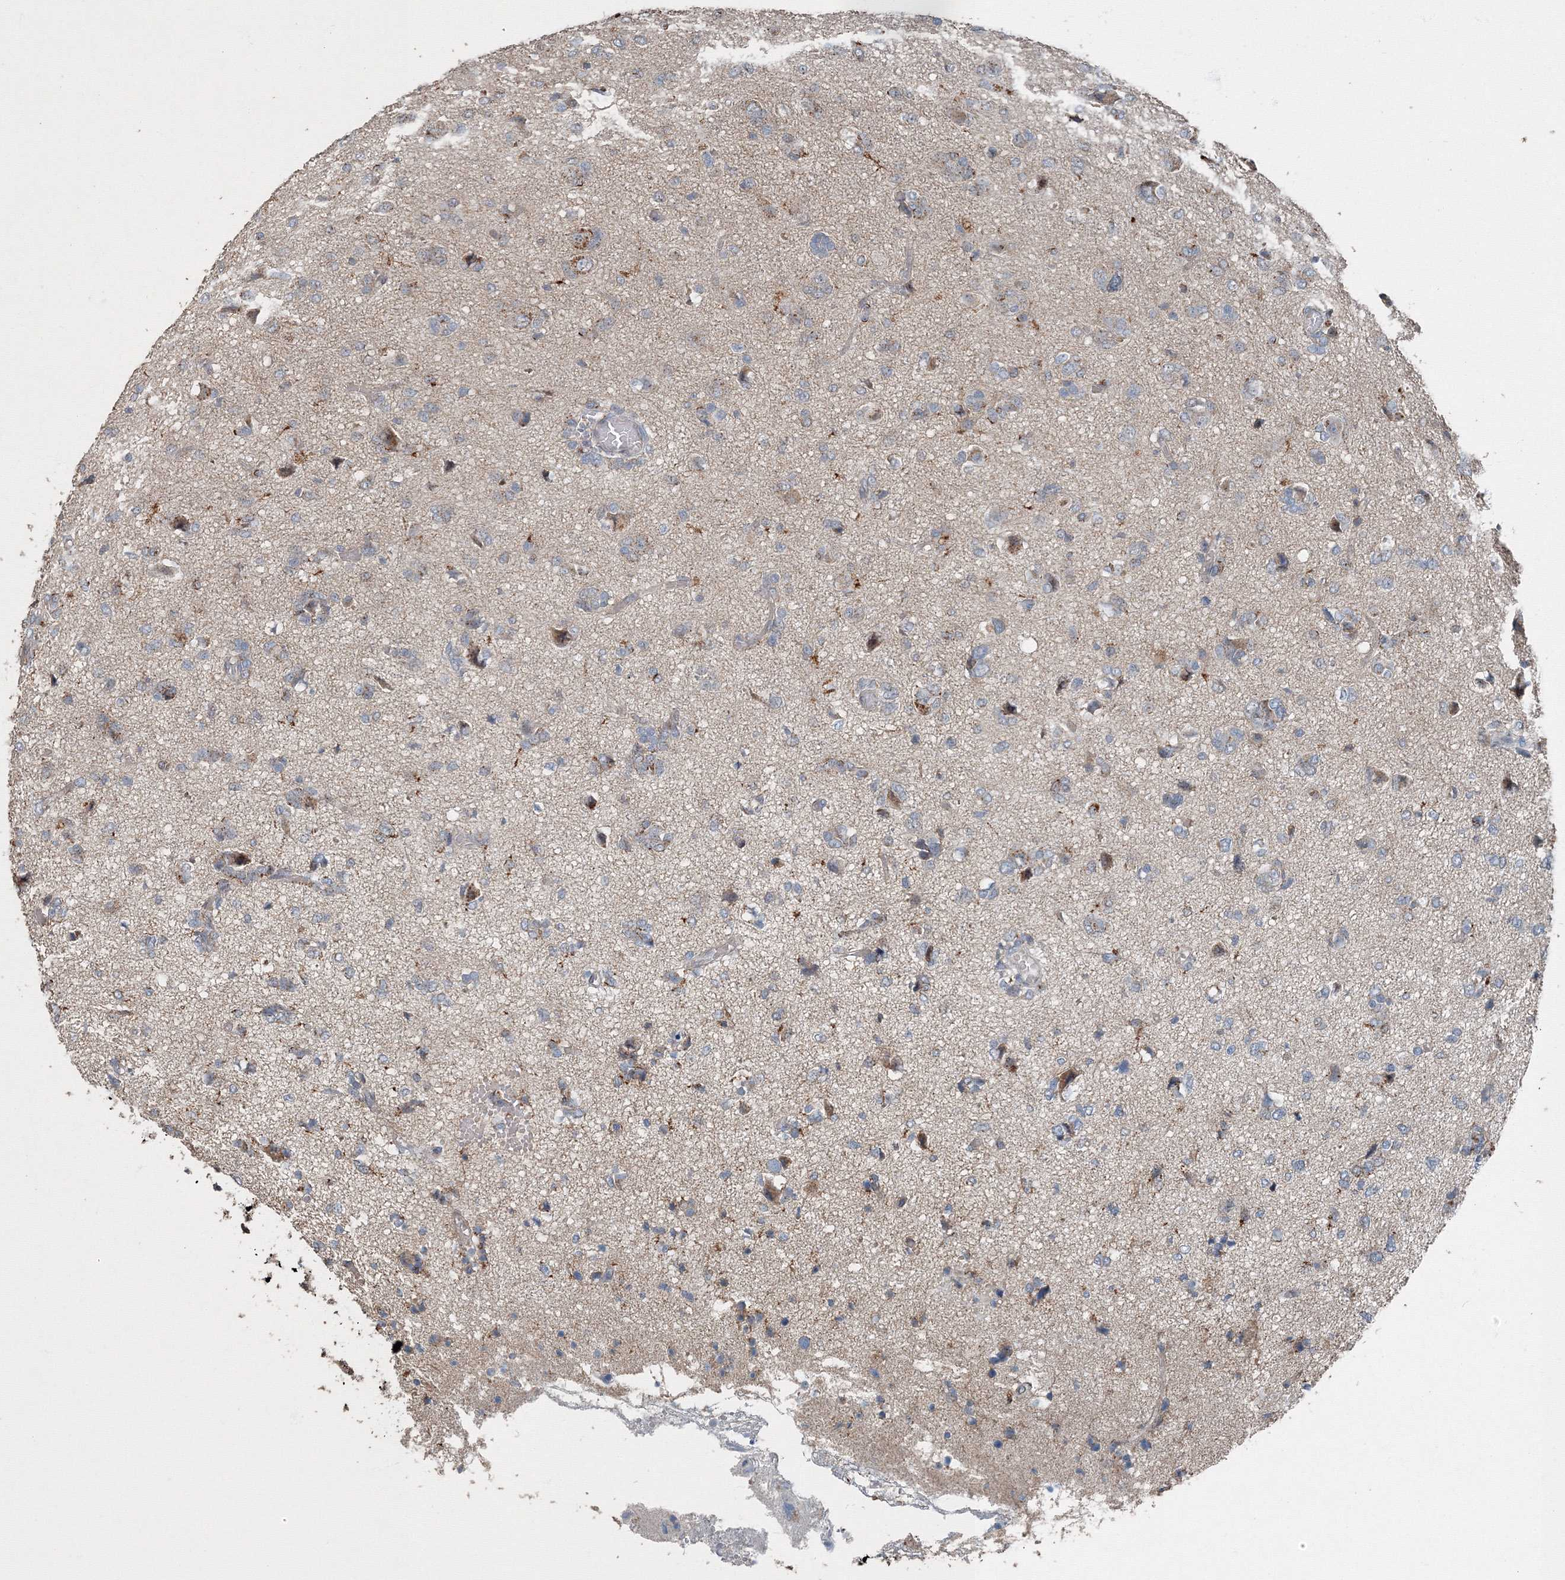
{"staining": {"intensity": "moderate", "quantity": "<25%", "location": "cytoplasmic/membranous"}, "tissue": "glioma", "cell_type": "Tumor cells", "image_type": "cancer", "snomed": [{"axis": "morphology", "description": "Glioma, malignant, High grade"}, {"axis": "topography", "description": "Brain"}], "caption": "IHC photomicrograph of neoplastic tissue: human high-grade glioma (malignant) stained using IHC displays low levels of moderate protein expression localized specifically in the cytoplasmic/membranous of tumor cells, appearing as a cytoplasmic/membranous brown color.", "gene": "AASDH", "patient": {"sex": "female", "age": 59}}